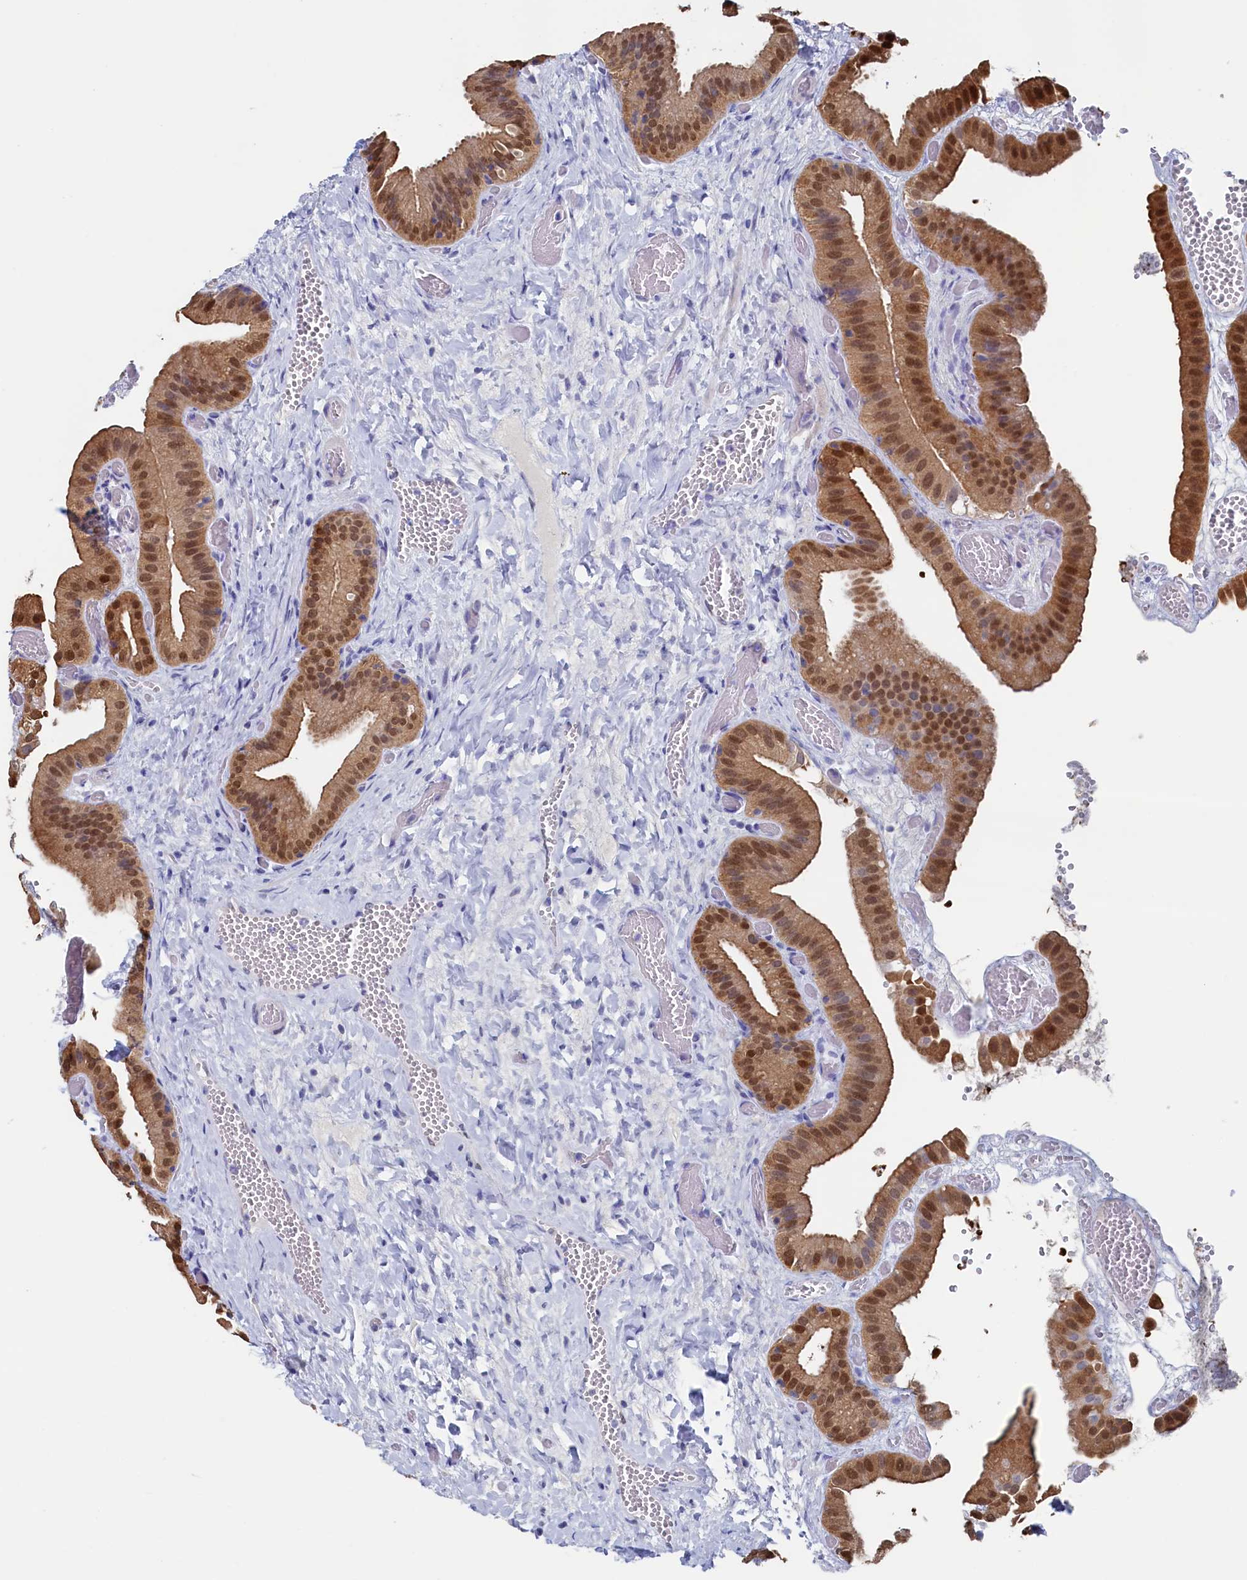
{"staining": {"intensity": "moderate", "quantity": ">75%", "location": "cytoplasmic/membranous,nuclear"}, "tissue": "gallbladder", "cell_type": "Glandular cells", "image_type": "normal", "snomed": [{"axis": "morphology", "description": "Normal tissue, NOS"}, {"axis": "topography", "description": "Gallbladder"}], "caption": "High-magnification brightfield microscopy of benign gallbladder stained with DAB (brown) and counterstained with hematoxylin (blue). glandular cells exhibit moderate cytoplasmic/membranous,nuclear staining is seen in approximately>75% of cells.", "gene": "C11orf54", "patient": {"sex": "female", "age": 64}}